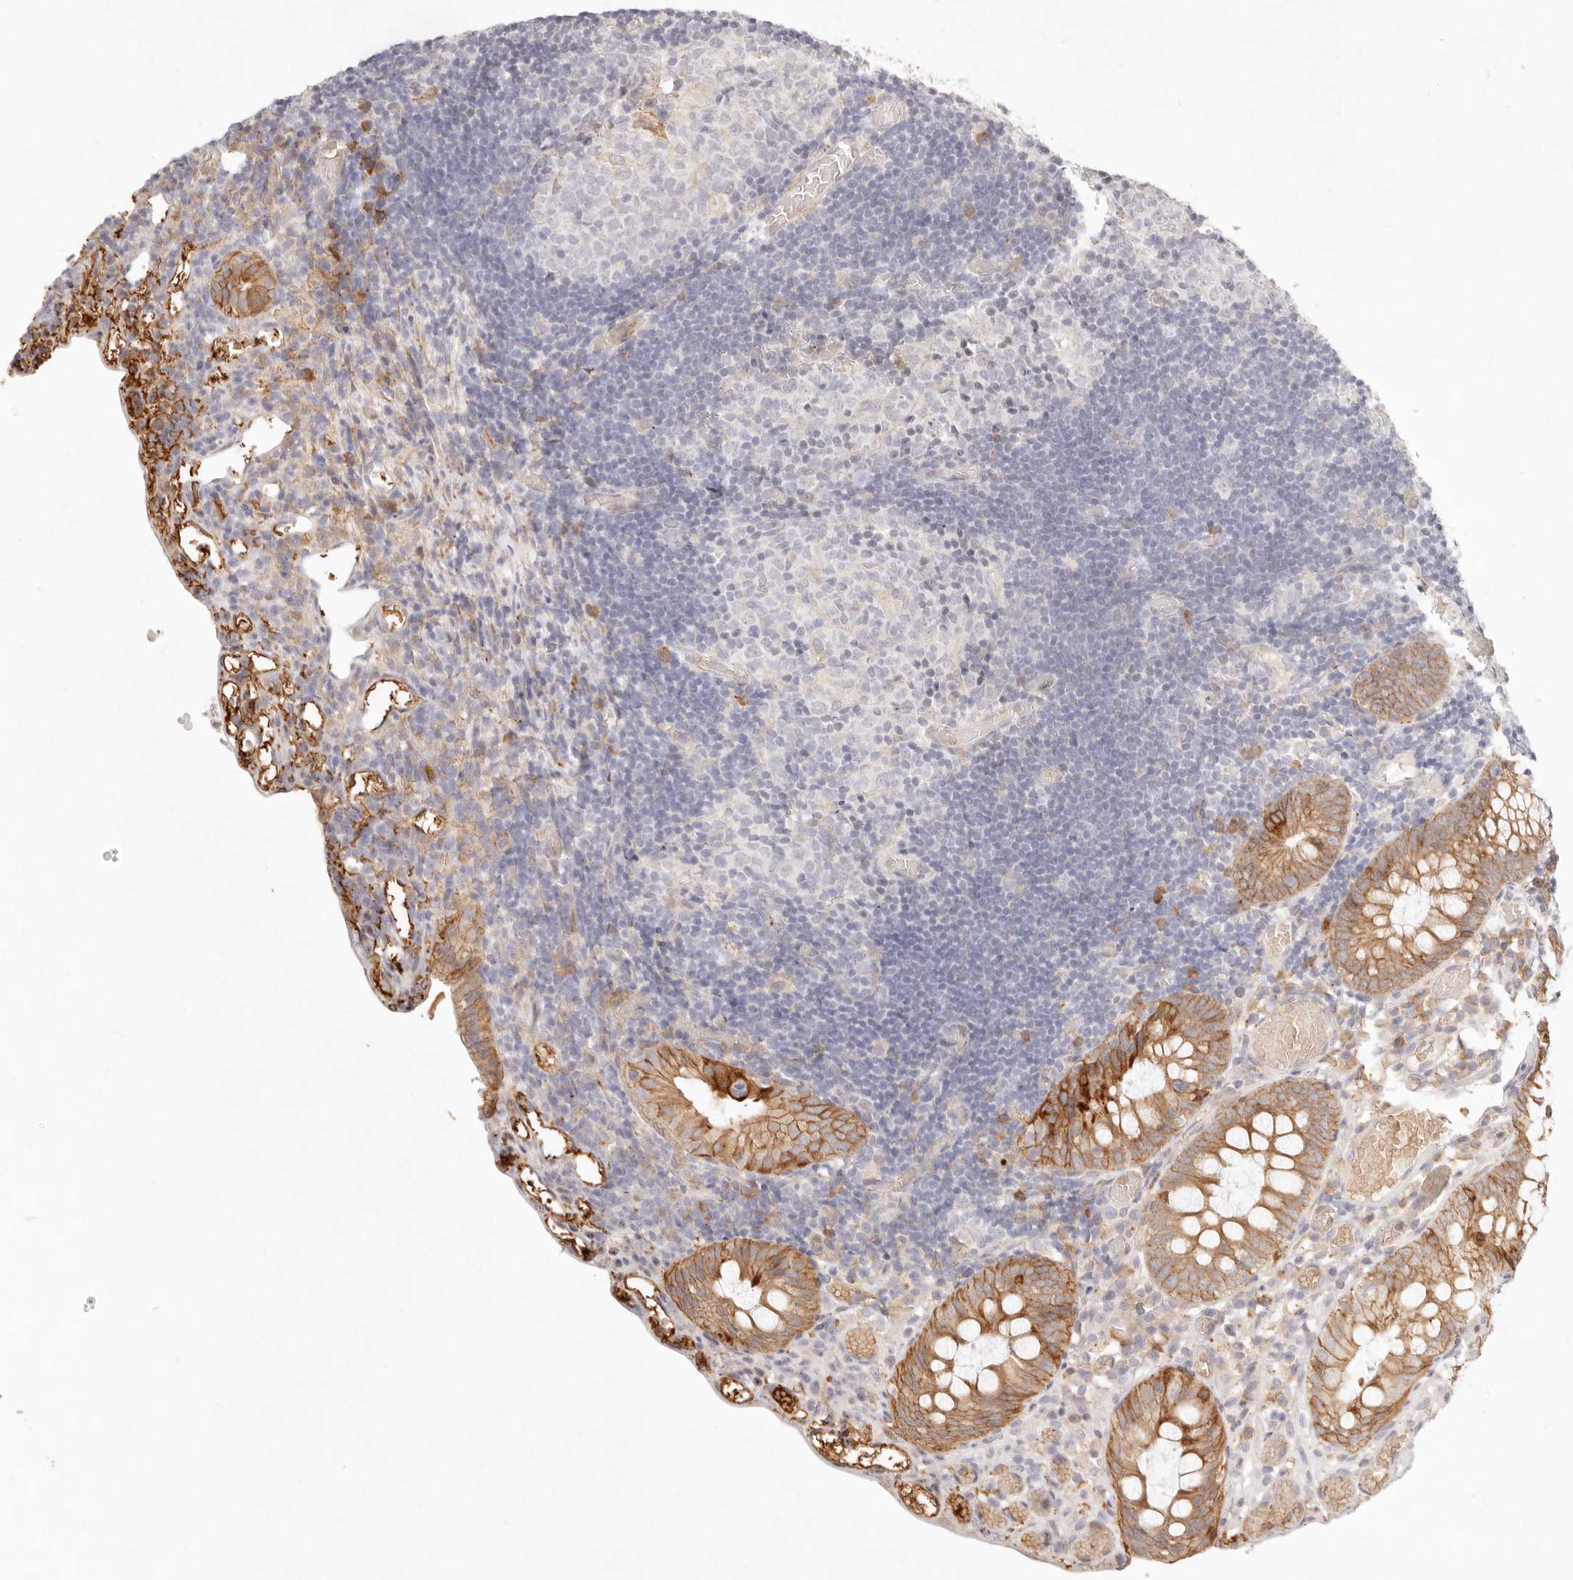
{"staining": {"intensity": "weak", "quantity": "25%-75%", "location": "cytoplasmic/membranous"}, "tissue": "colon", "cell_type": "Endothelial cells", "image_type": "normal", "snomed": [{"axis": "morphology", "description": "Normal tissue, NOS"}, {"axis": "topography", "description": "Colon"}], "caption": "A photomicrograph of colon stained for a protein shows weak cytoplasmic/membranous brown staining in endothelial cells. (IHC, brightfield microscopy, high magnification).", "gene": "C1orf127", "patient": {"sex": "male", "age": 14}}